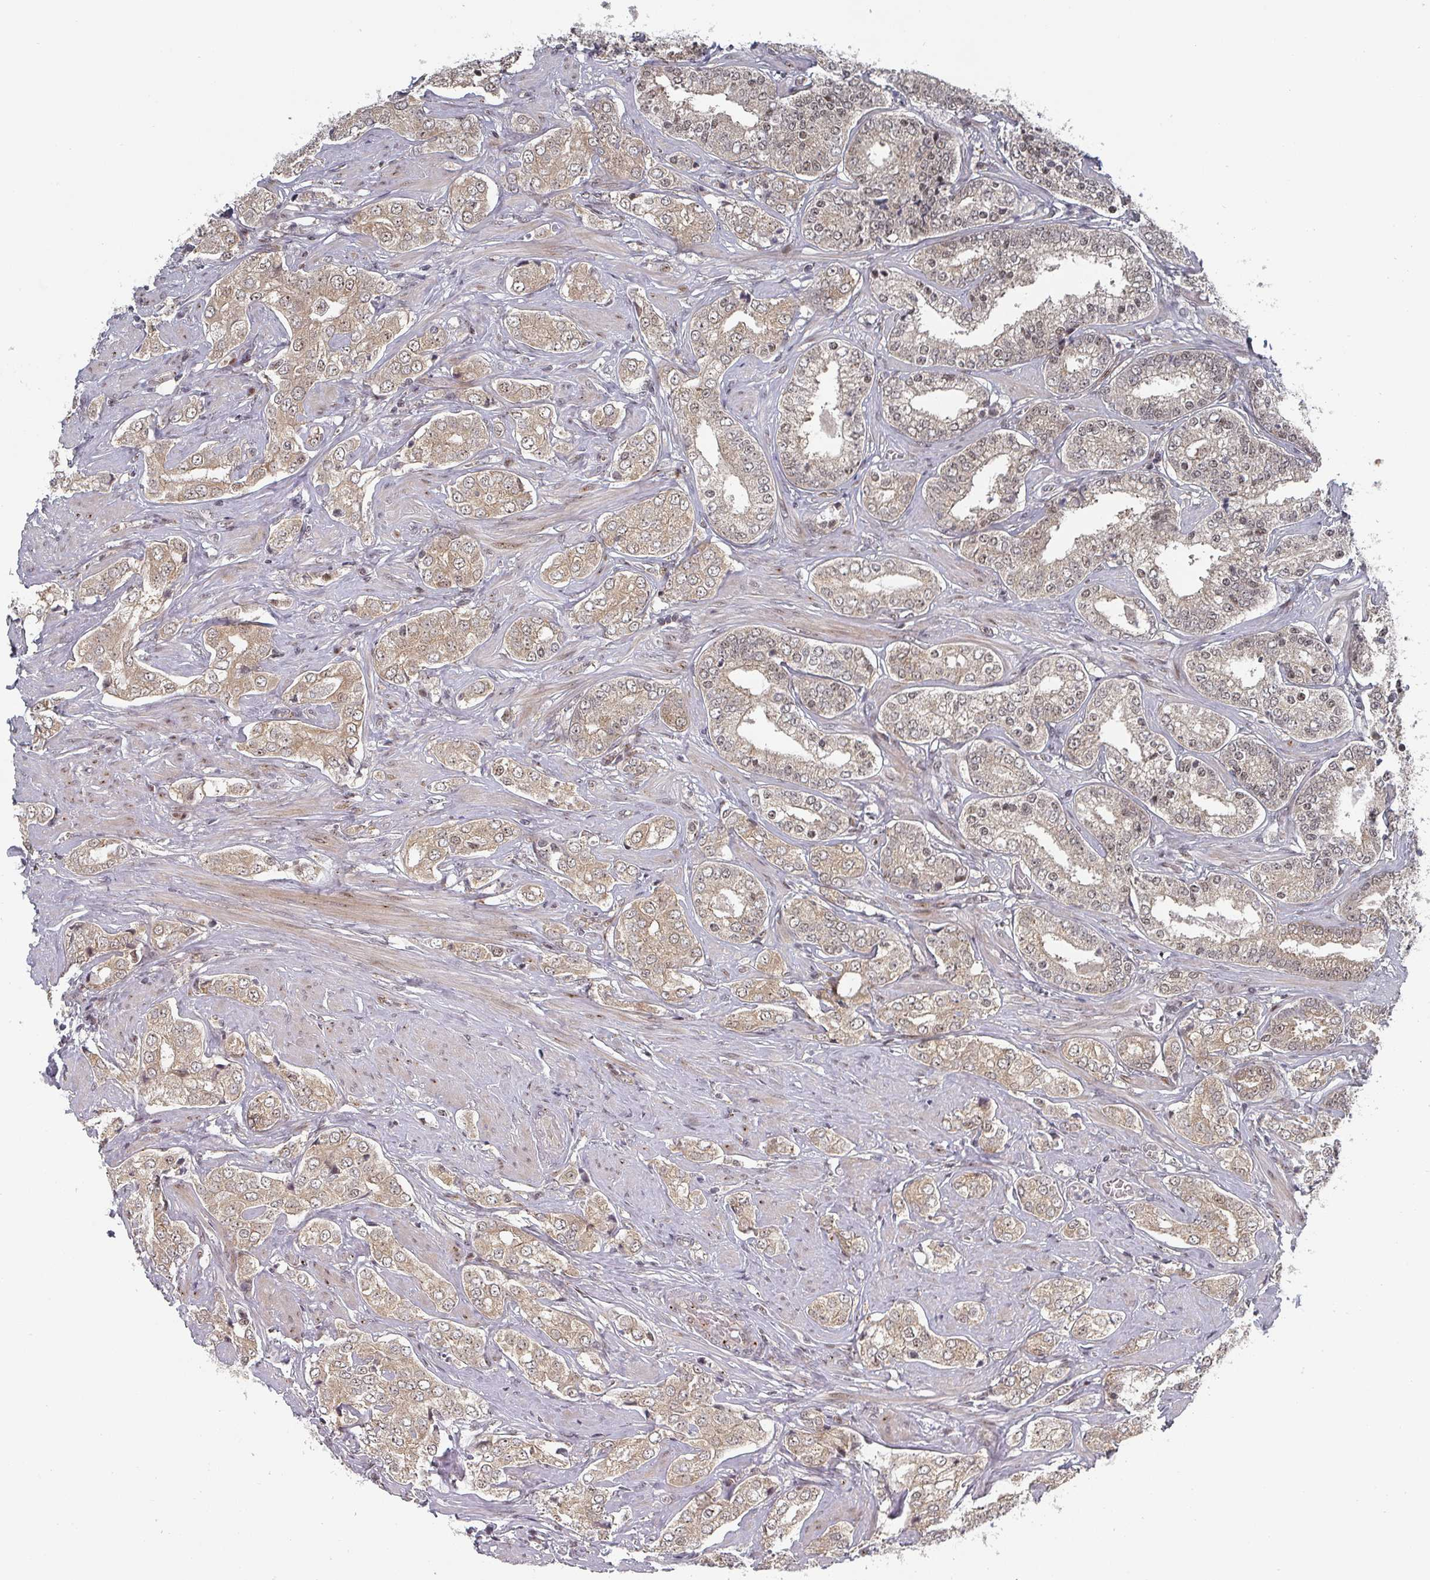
{"staining": {"intensity": "moderate", "quantity": ">75%", "location": "cytoplasmic/membranous,nuclear"}, "tissue": "prostate cancer", "cell_type": "Tumor cells", "image_type": "cancer", "snomed": [{"axis": "morphology", "description": "Adenocarcinoma, High grade"}, {"axis": "topography", "description": "Prostate"}], "caption": "DAB (3,3'-diaminobenzidine) immunohistochemical staining of adenocarcinoma (high-grade) (prostate) shows moderate cytoplasmic/membranous and nuclear protein staining in approximately >75% of tumor cells.", "gene": "KIF1C", "patient": {"sex": "male", "age": 71}}